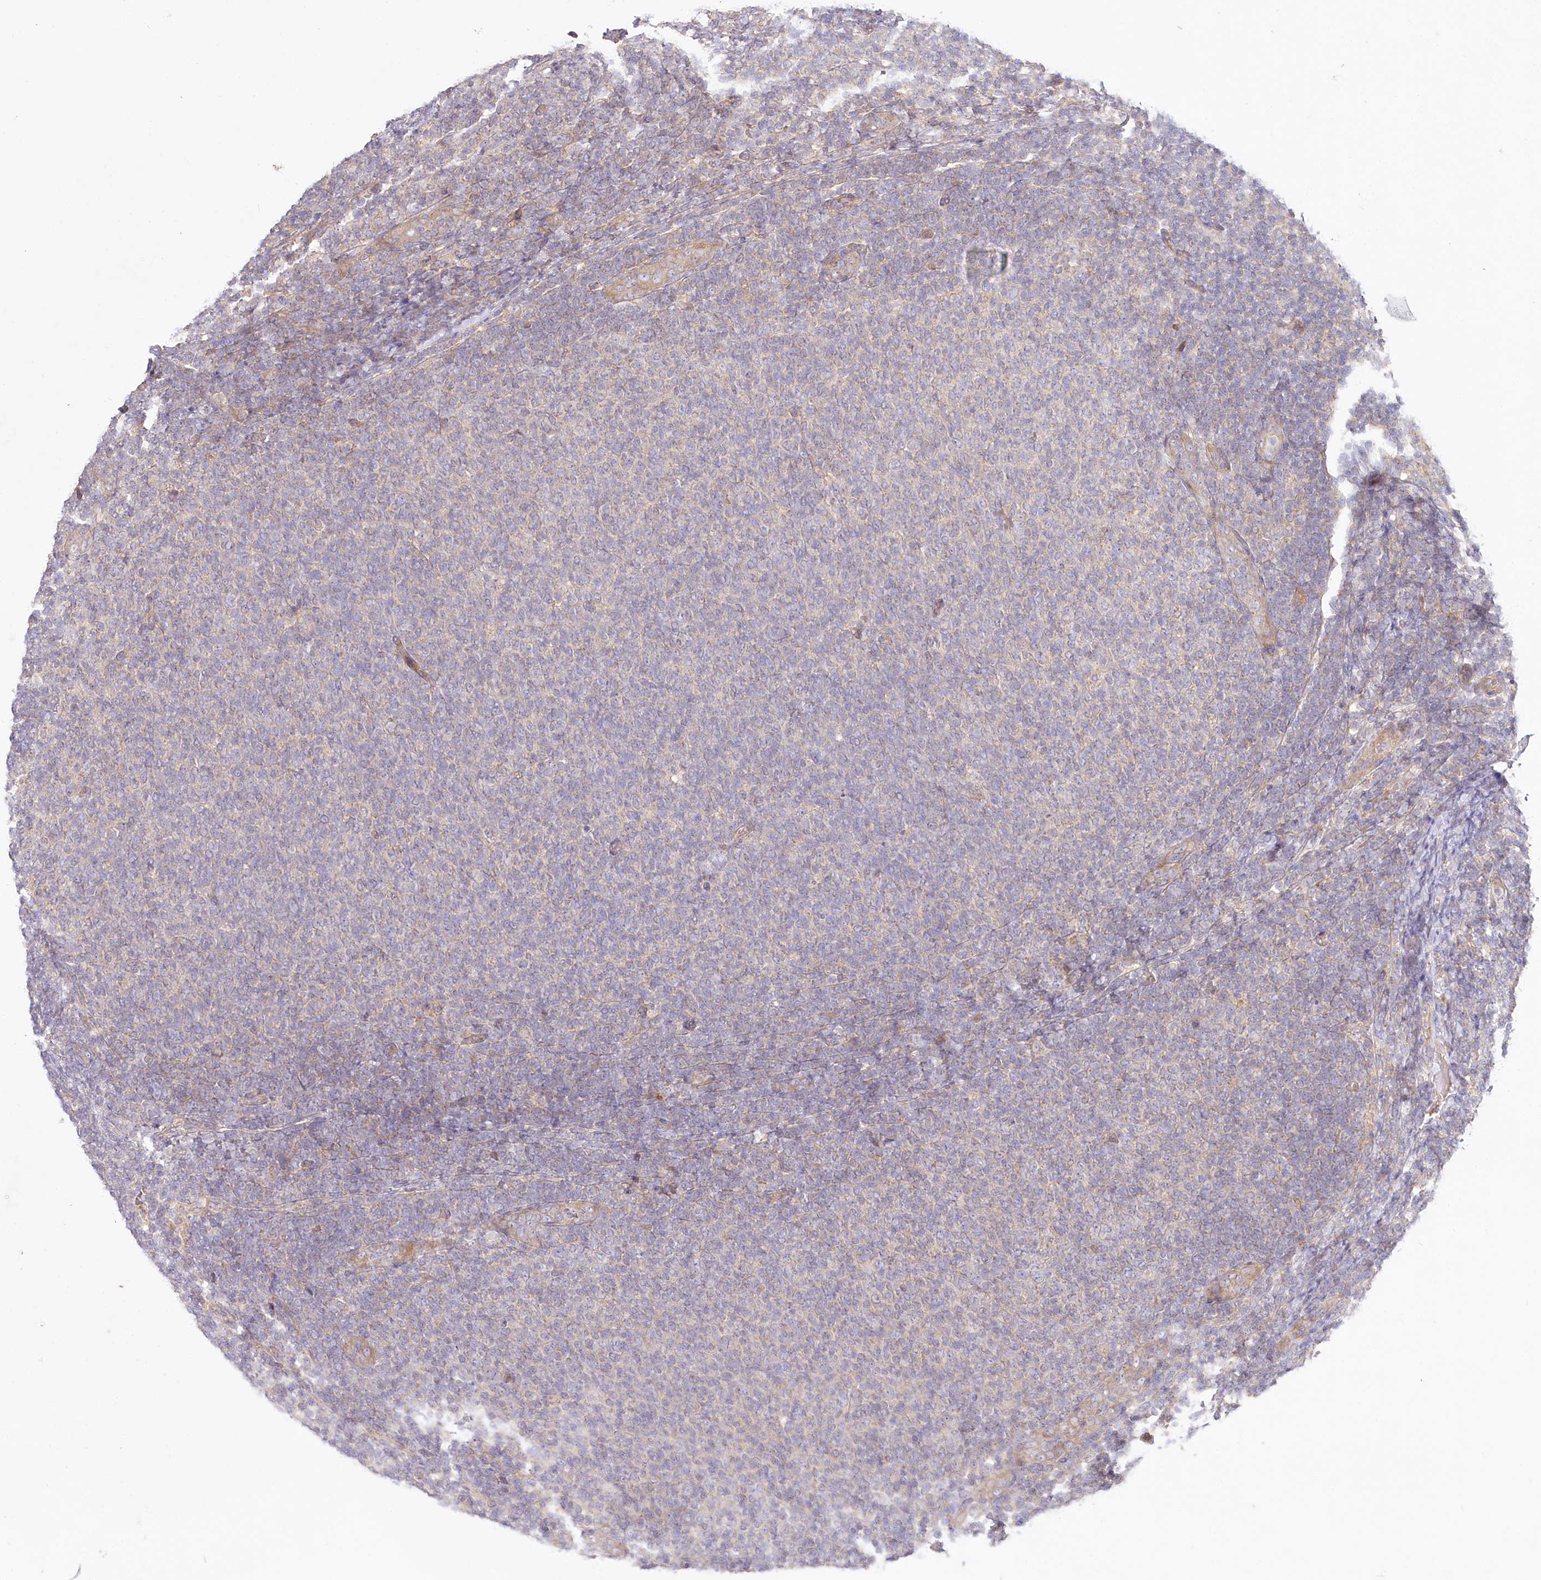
{"staining": {"intensity": "negative", "quantity": "none", "location": "none"}, "tissue": "lymphoma", "cell_type": "Tumor cells", "image_type": "cancer", "snomed": [{"axis": "morphology", "description": "Malignant lymphoma, non-Hodgkin's type, Low grade"}, {"axis": "topography", "description": "Lymph node"}], "caption": "Immunohistochemistry photomicrograph of neoplastic tissue: human low-grade malignant lymphoma, non-Hodgkin's type stained with DAB (3,3'-diaminobenzidine) exhibits no significant protein positivity in tumor cells.", "gene": "PYROXD1", "patient": {"sex": "male", "age": 66}}